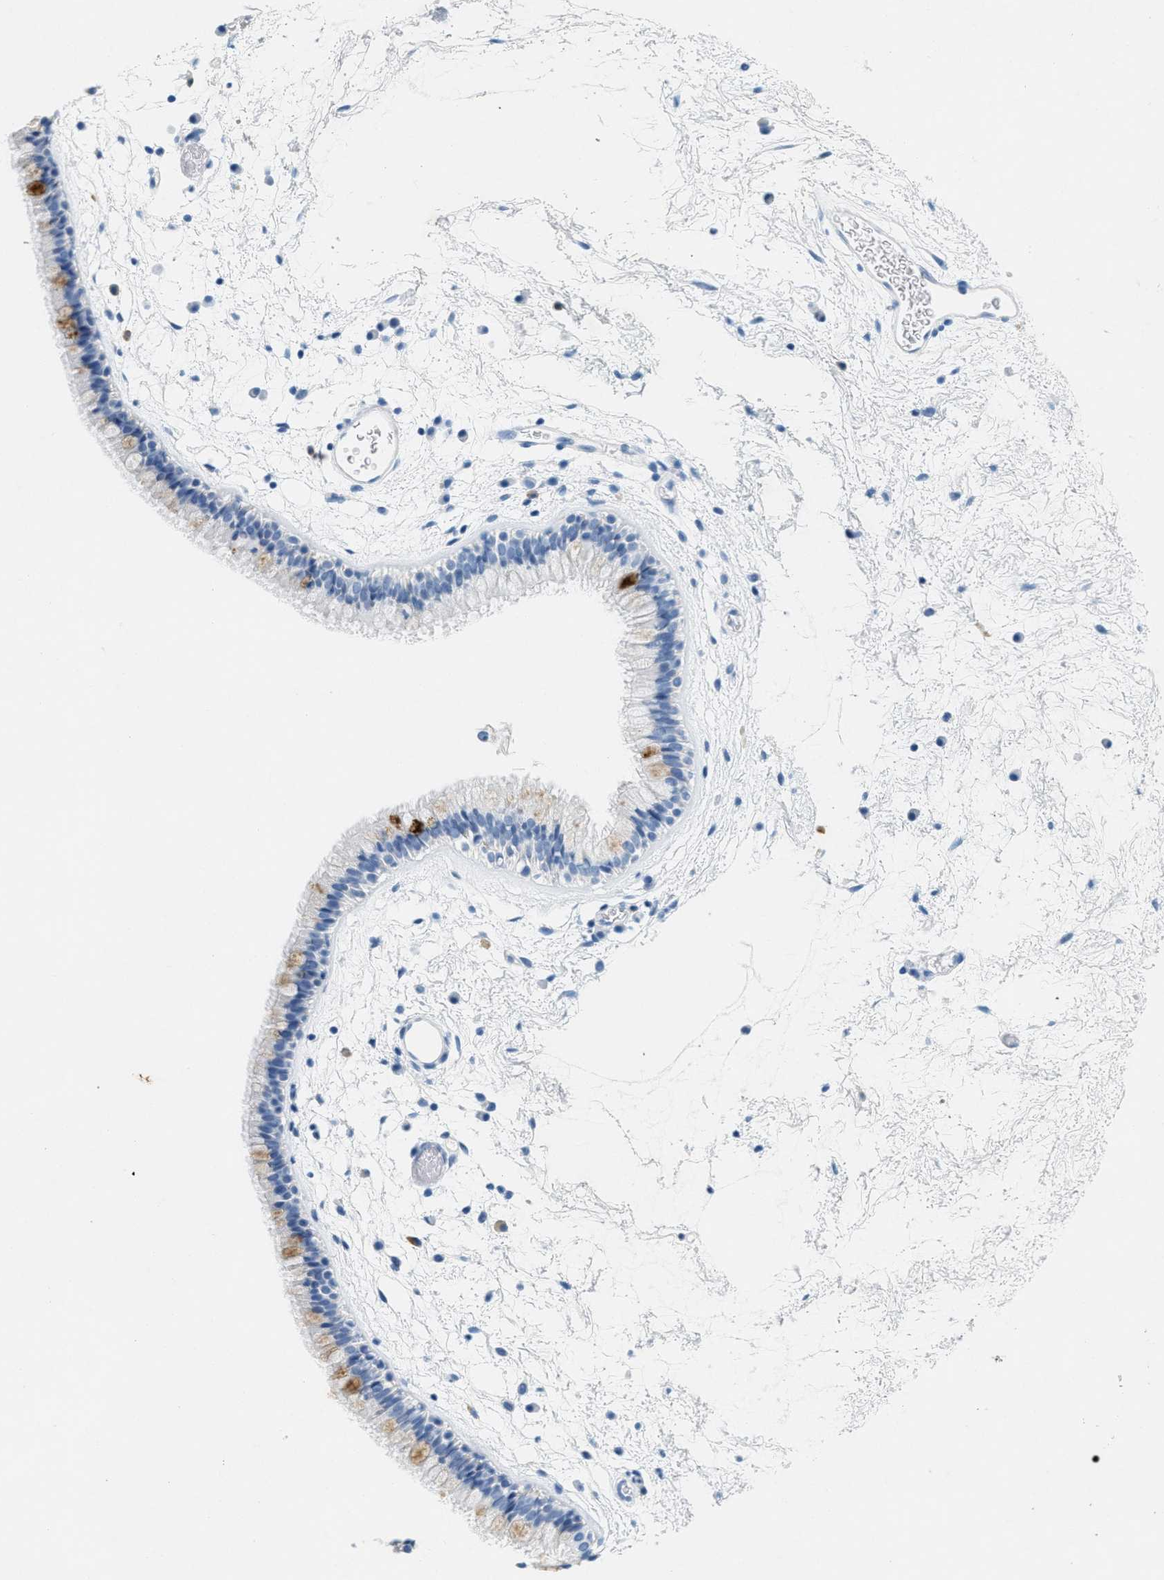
{"staining": {"intensity": "weak", "quantity": "<25%", "location": "cytoplasmic/membranous"}, "tissue": "nasopharynx", "cell_type": "Respiratory epithelial cells", "image_type": "normal", "snomed": [{"axis": "morphology", "description": "Normal tissue, NOS"}, {"axis": "morphology", "description": "Inflammation, NOS"}, {"axis": "topography", "description": "Nasopharynx"}], "caption": "DAB immunohistochemical staining of normal nasopharynx reveals no significant staining in respiratory epithelial cells.", "gene": "GPM6A", "patient": {"sex": "male", "age": 48}}